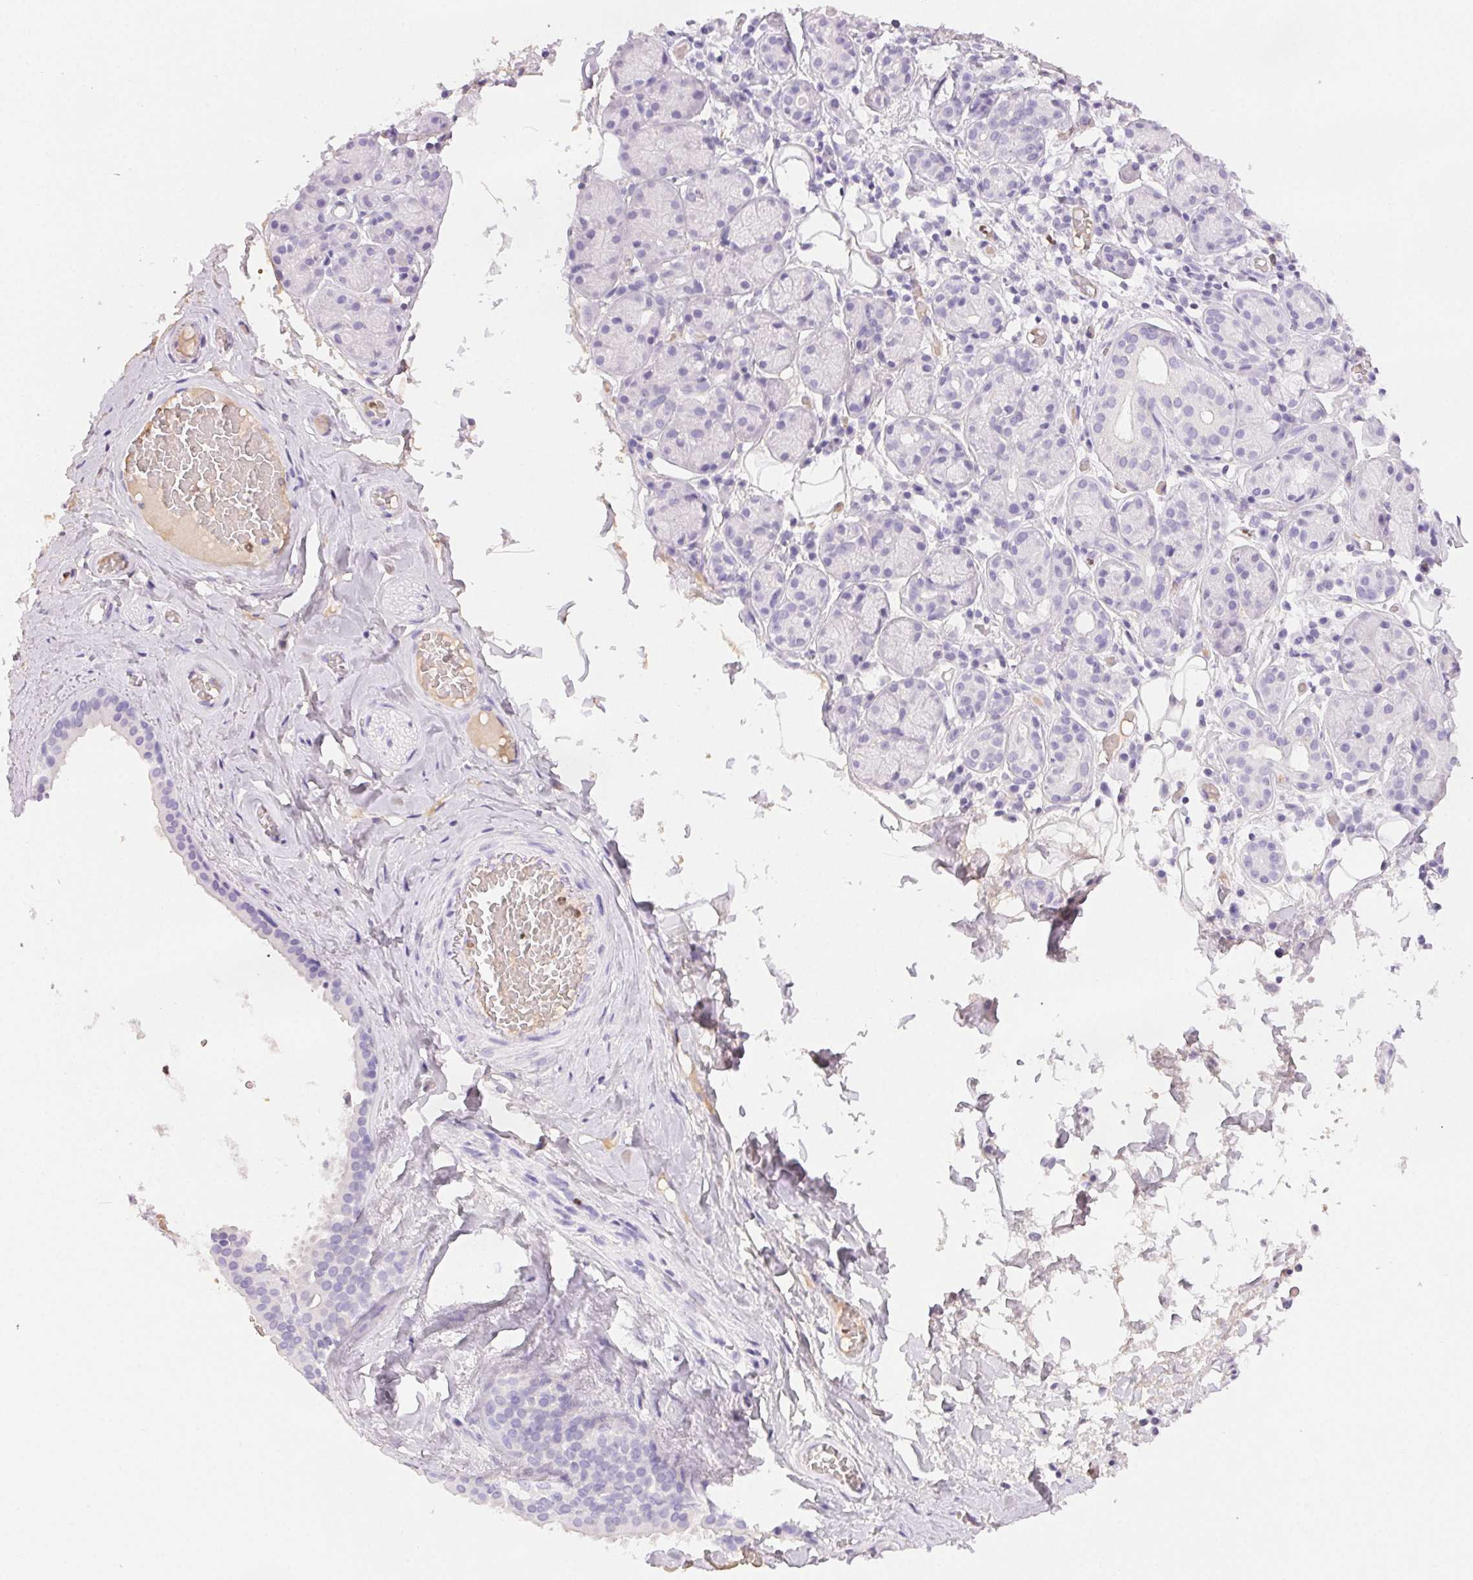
{"staining": {"intensity": "negative", "quantity": "none", "location": "none"}, "tissue": "salivary gland", "cell_type": "Glandular cells", "image_type": "normal", "snomed": [{"axis": "morphology", "description": "Normal tissue, NOS"}, {"axis": "topography", "description": "Salivary gland"}, {"axis": "topography", "description": "Peripheral nerve tissue"}], "caption": "Salivary gland stained for a protein using IHC shows no expression glandular cells.", "gene": "PADI4", "patient": {"sex": "male", "age": 71}}